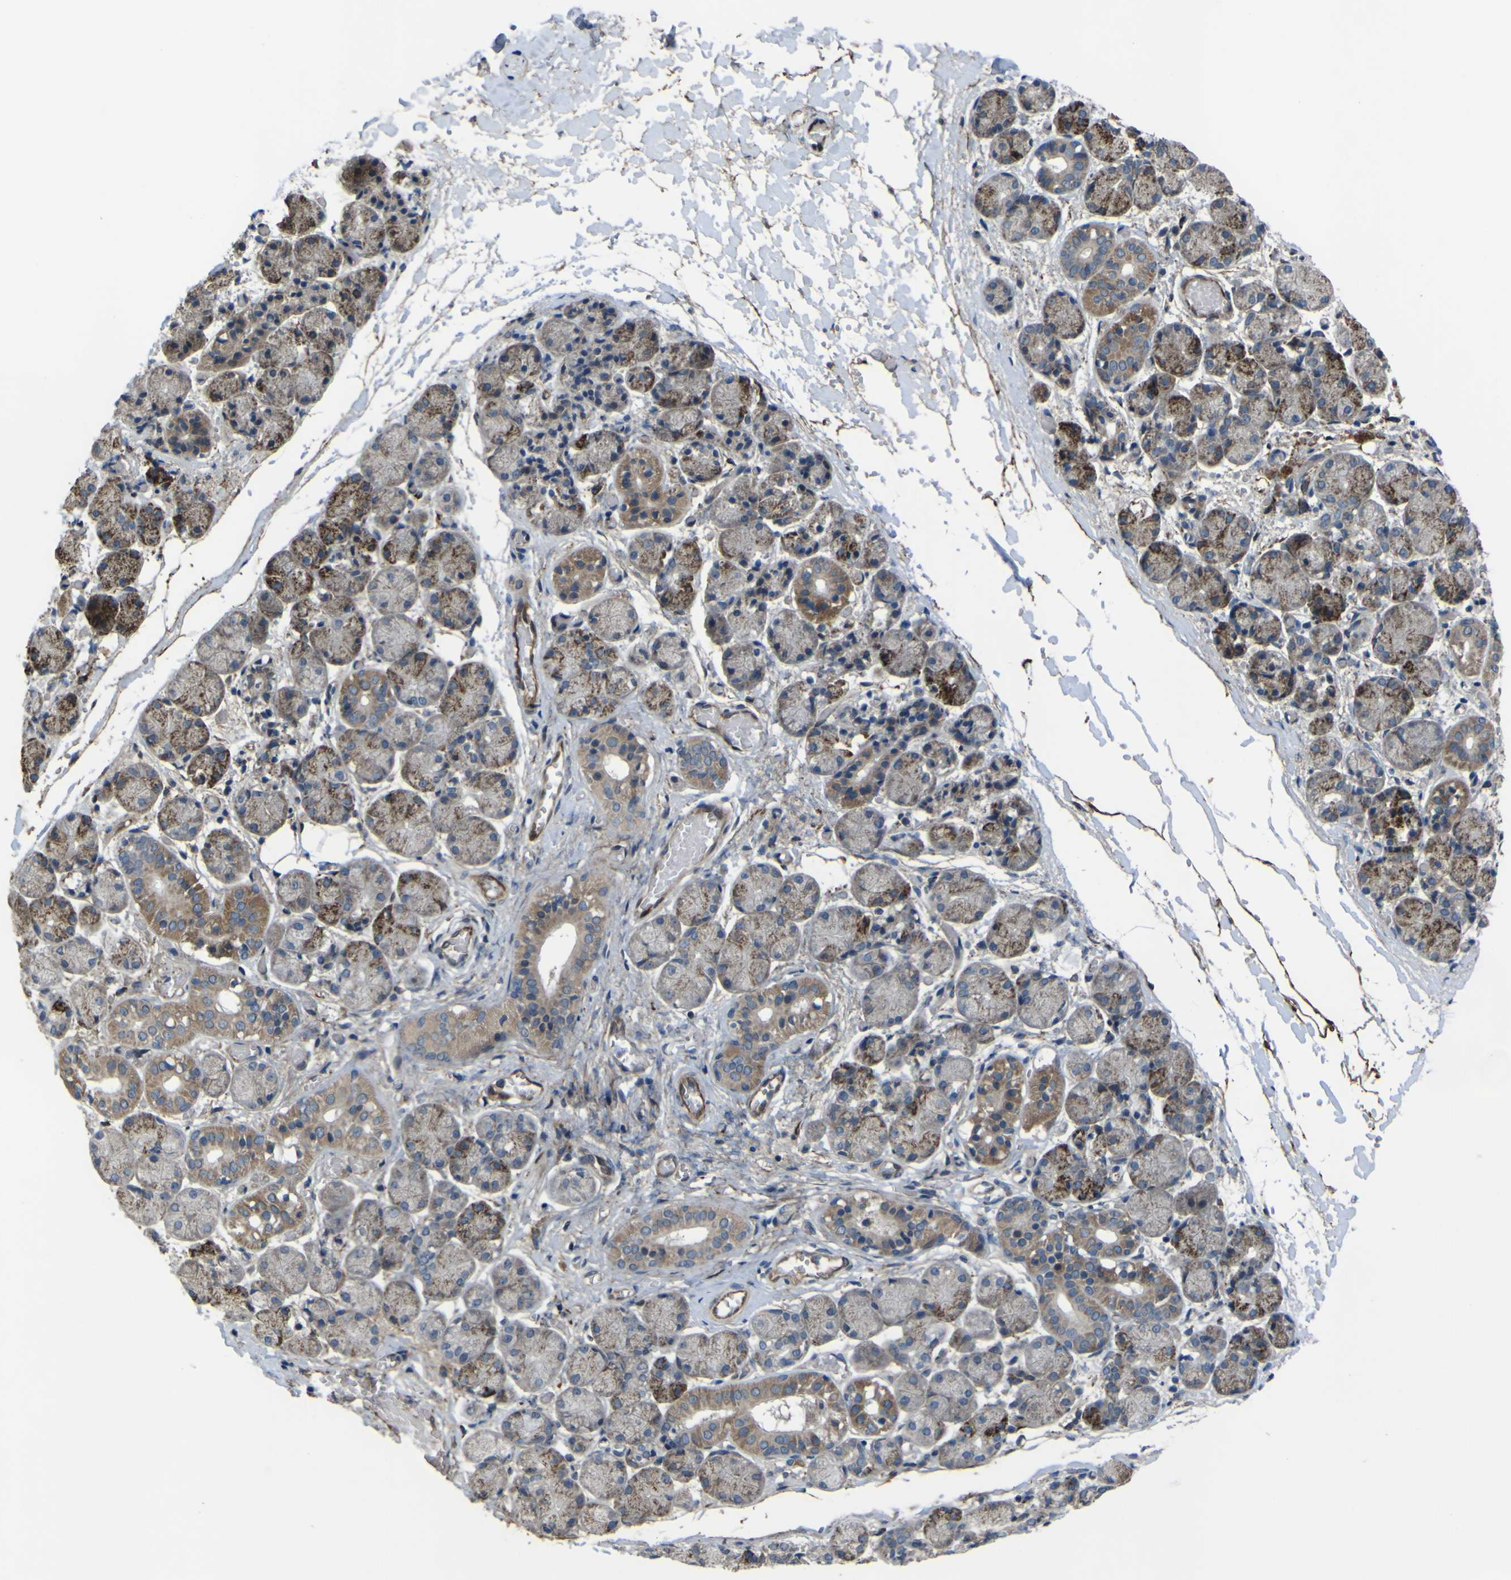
{"staining": {"intensity": "moderate", "quantity": "25%-75%", "location": "cytoplasmic/membranous"}, "tissue": "salivary gland", "cell_type": "Glandular cells", "image_type": "normal", "snomed": [{"axis": "morphology", "description": "Normal tissue, NOS"}, {"axis": "topography", "description": "Salivary gland"}], "caption": "This is an image of immunohistochemistry (IHC) staining of unremarkable salivary gland, which shows moderate staining in the cytoplasmic/membranous of glandular cells.", "gene": "GPLD1", "patient": {"sex": "female", "age": 24}}